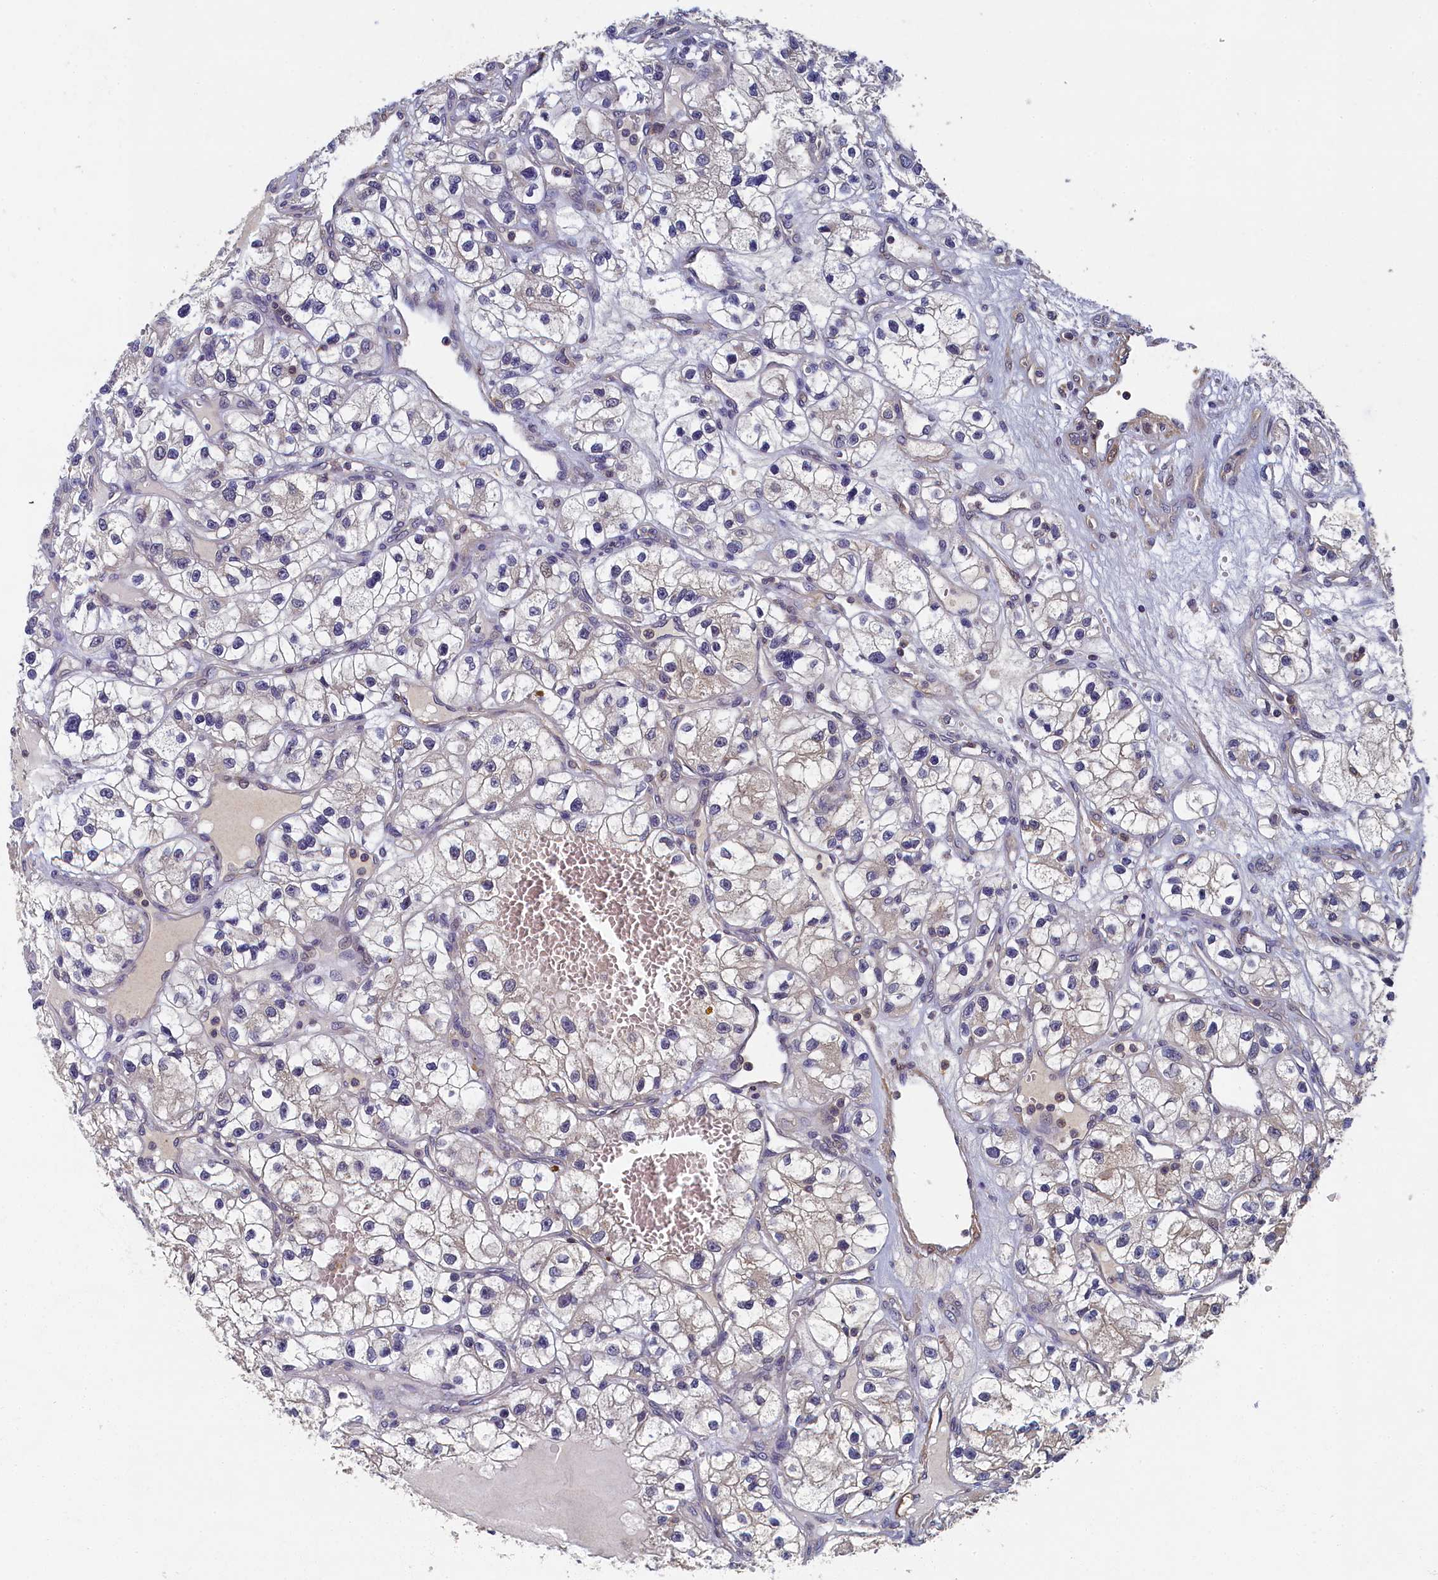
{"staining": {"intensity": "negative", "quantity": "none", "location": "none"}, "tissue": "renal cancer", "cell_type": "Tumor cells", "image_type": "cancer", "snomed": [{"axis": "morphology", "description": "Adenocarcinoma, NOS"}, {"axis": "topography", "description": "Kidney"}], "caption": "IHC photomicrograph of renal adenocarcinoma stained for a protein (brown), which displays no positivity in tumor cells. (Brightfield microscopy of DAB (3,3'-diaminobenzidine) IHC at high magnification).", "gene": "TBCB", "patient": {"sex": "female", "age": 57}}